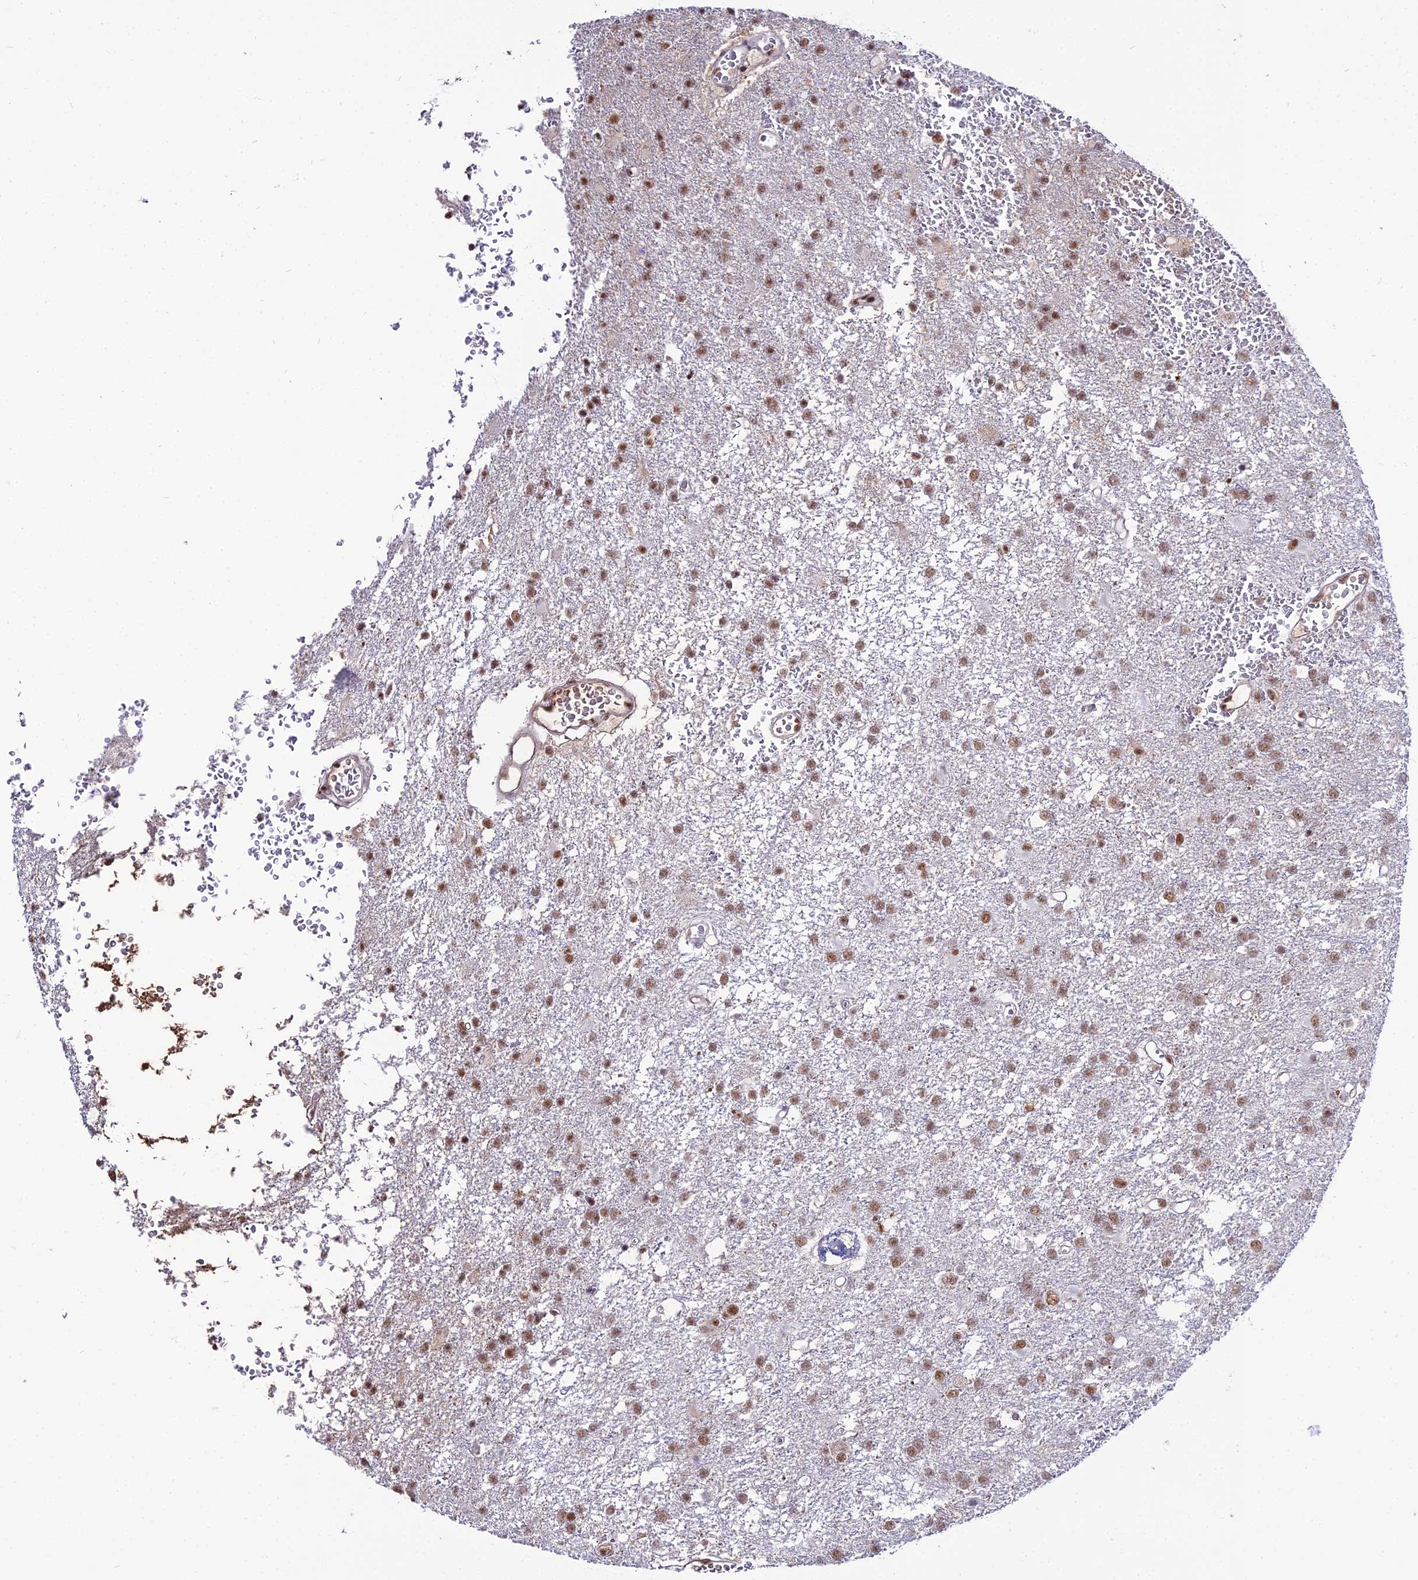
{"staining": {"intensity": "moderate", "quantity": ">75%", "location": "nuclear"}, "tissue": "glioma", "cell_type": "Tumor cells", "image_type": "cancer", "snomed": [{"axis": "morphology", "description": "Glioma, malignant, High grade"}, {"axis": "topography", "description": "Brain"}], "caption": "High-grade glioma (malignant) stained with a protein marker exhibits moderate staining in tumor cells.", "gene": "RBM12", "patient": {"sex": "female", "age": 74}}